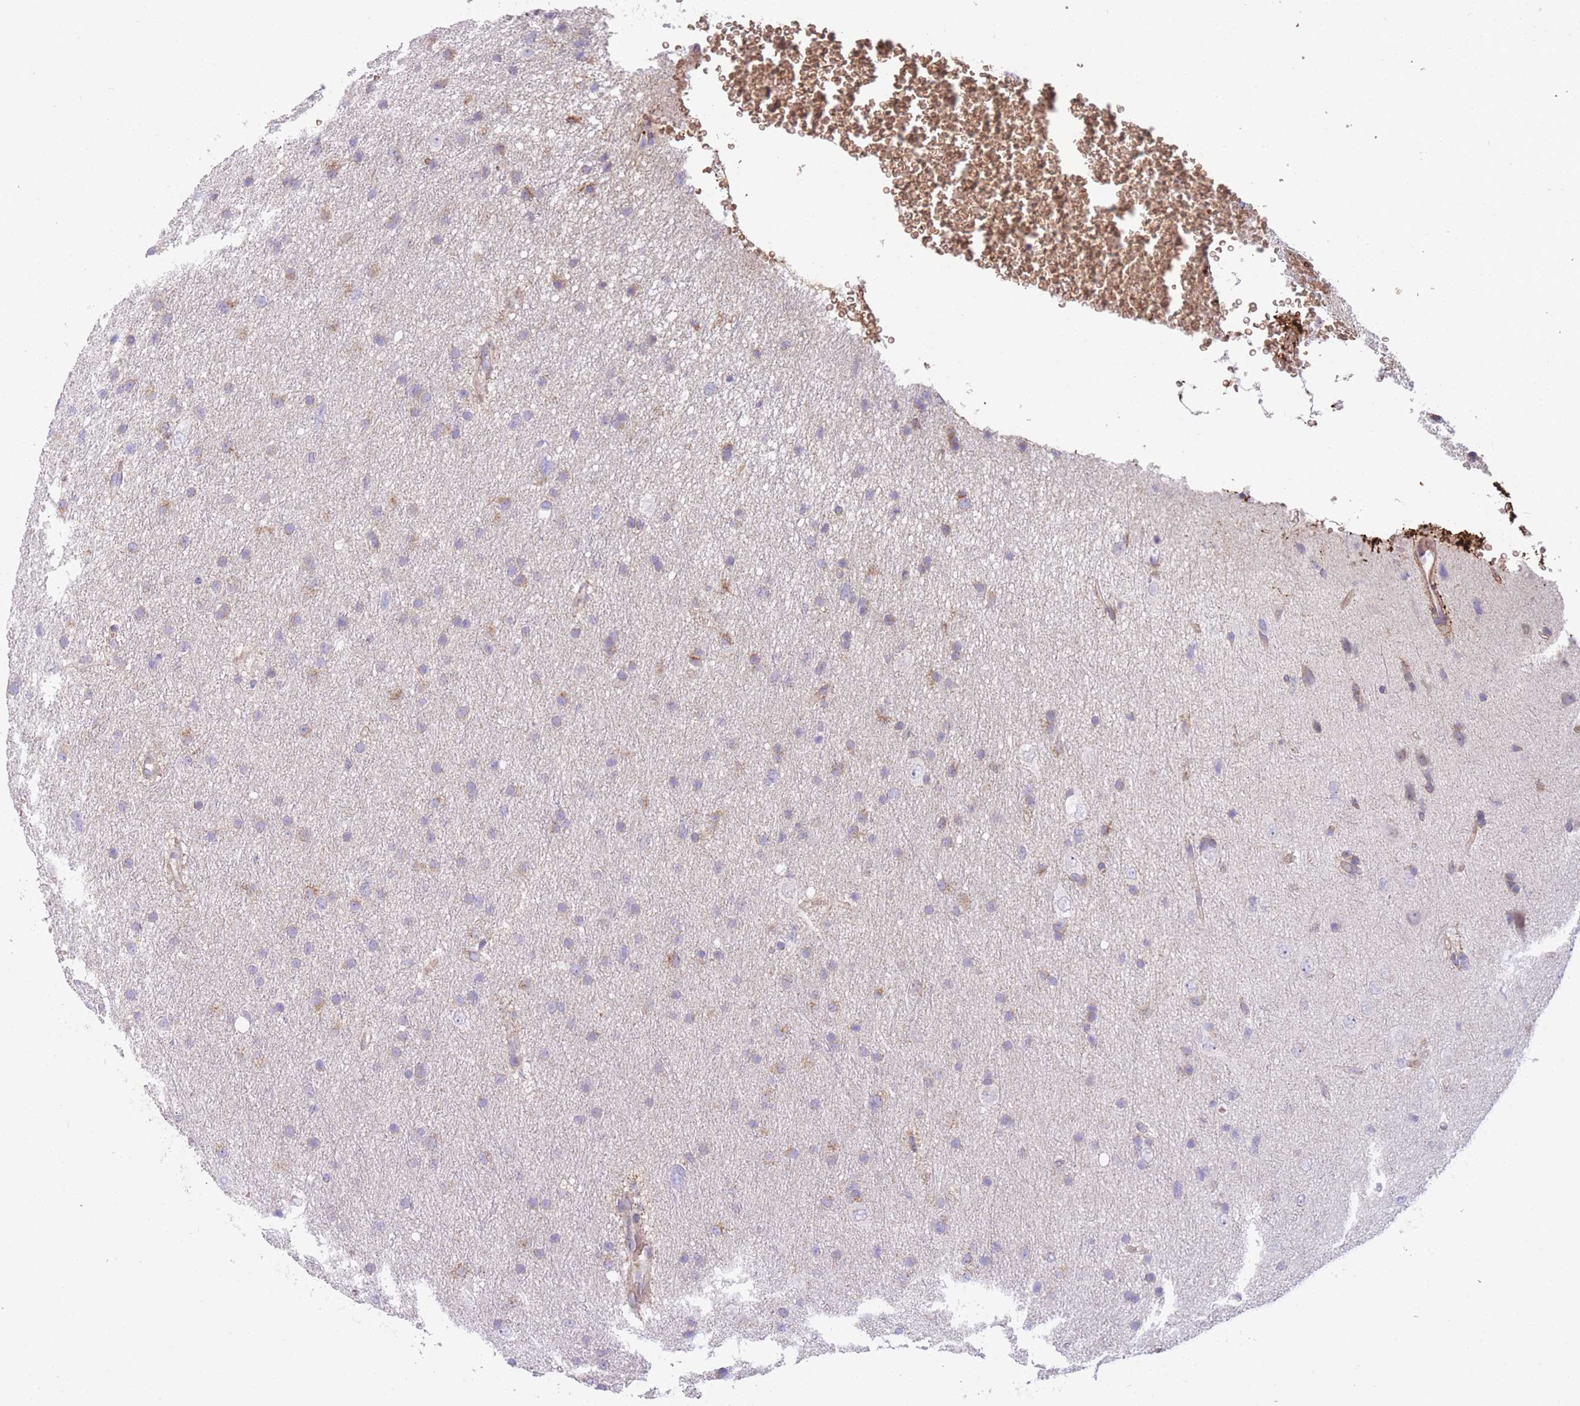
{"staining": {"intensity": "negative", "quantity": "none", "location": "none"}, "tissue": "glioma", "cell_type": "Tumor cells", "image_type": "cancer", "snomed": [{"axis": "morphology", "description": "Glioma, malignant, Low grade"}, {"axis": "topography", "description": "Cerebral cortex"}], "caption": "An image of glioma stained for a protein reveals no brown staining in tumor cells. (Immunohistochemistry (ihc), brightfield microscopy, high magnification).", "gene": "SMPD4", "patient": {"sex": "female", "age": 39}}